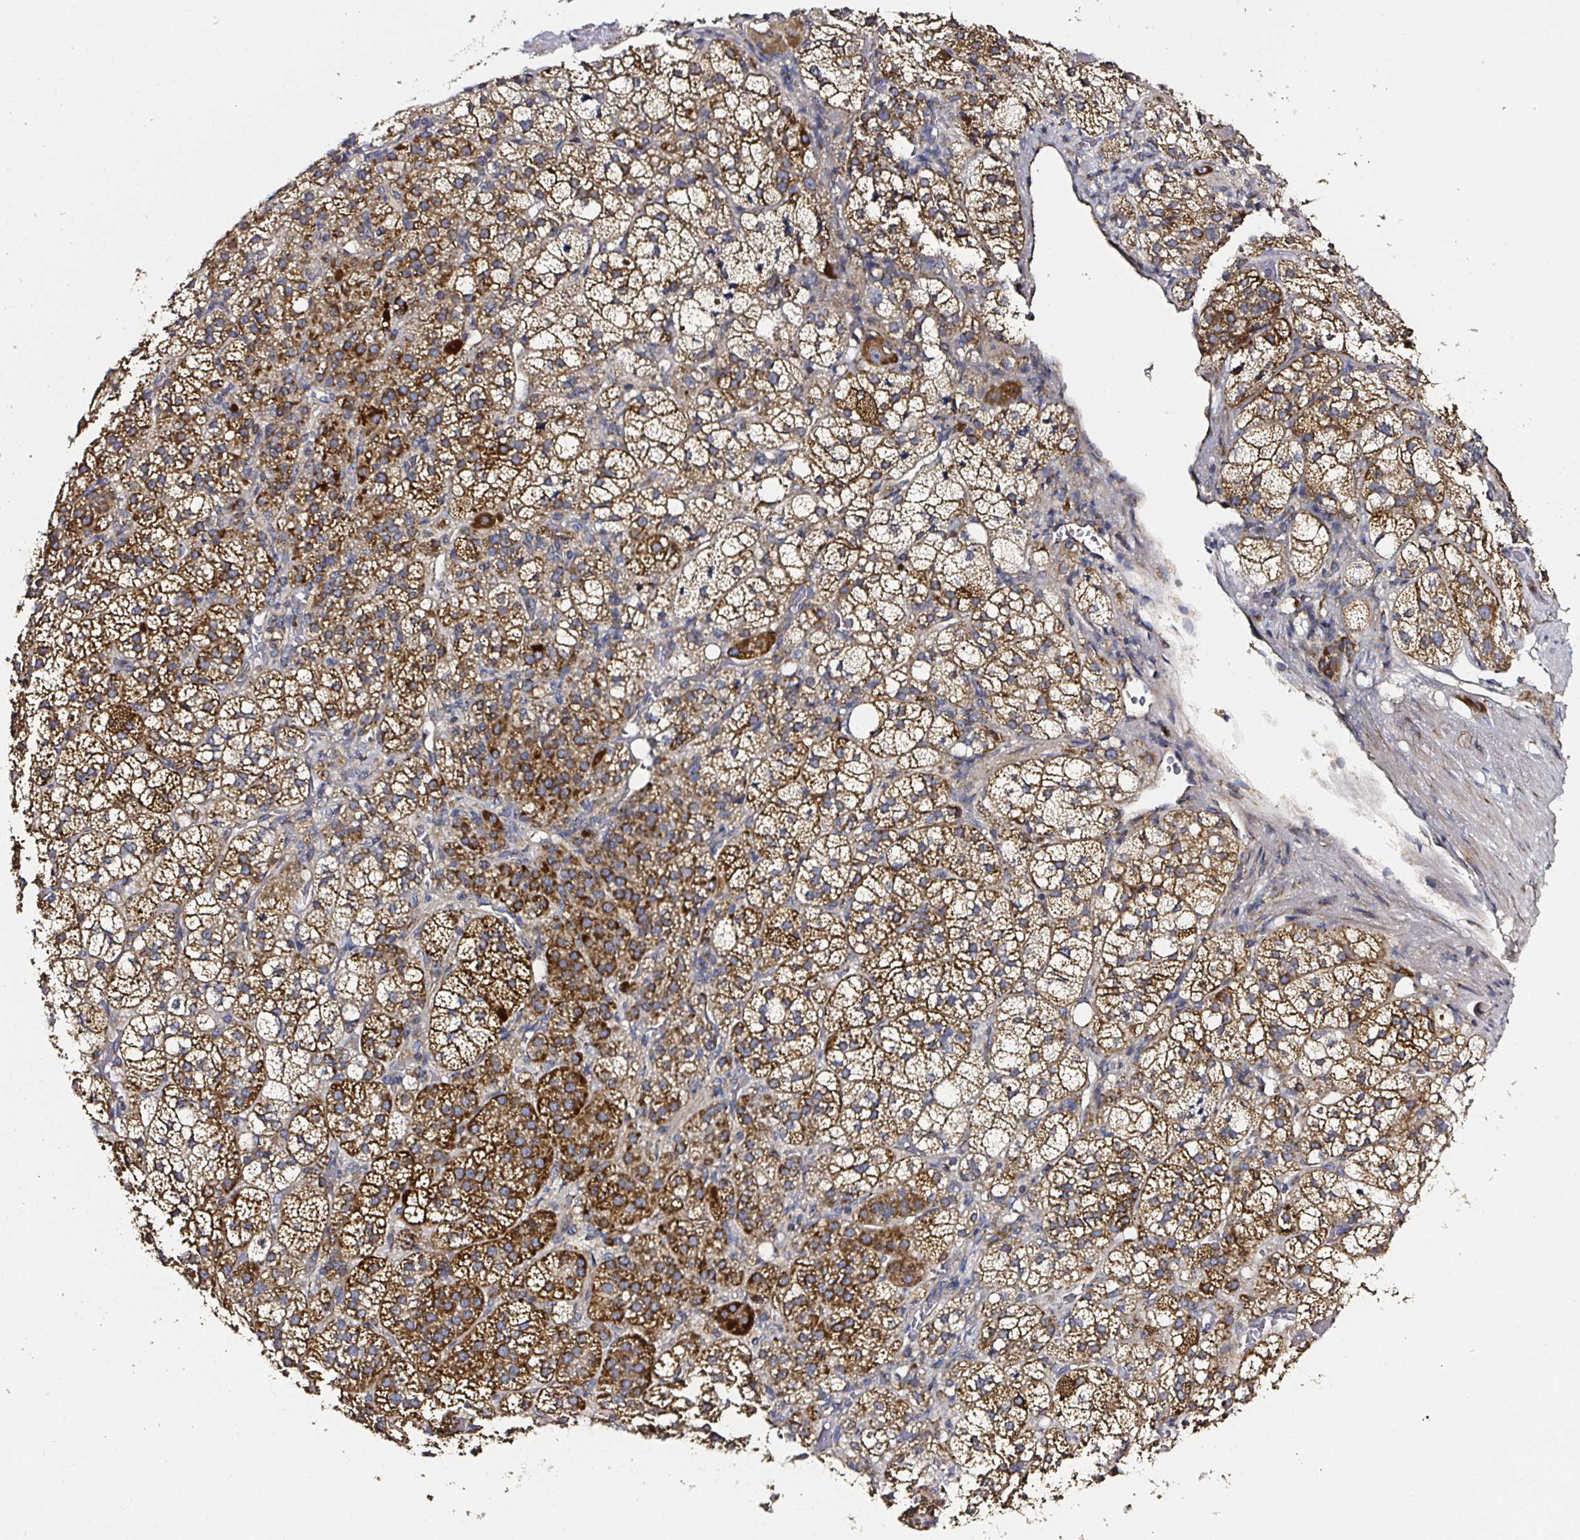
{"staining": {"intensity": "strong", "quantity": ">75%", "location": "cytoplasmic/membranous"}, "tissue": "adrenal gland", "cell_type": "Glandular cells", "image_type": "normal", "snomed": [{"axis": "morphology", "description": "Normal tissue, NOS"}, {"axis": "topography", "description": "Adrenal gland"}], "caption": "DAB (3,3'-diaminobenzidine) immunohistochemical staining of unremarkable adrenal gland demonstrates strong cytoplasmic/membranous protein staining in about >75% of glandular cells.", "gene": "ATAD3A", "patient": {"sex": "female", "age": 60}}